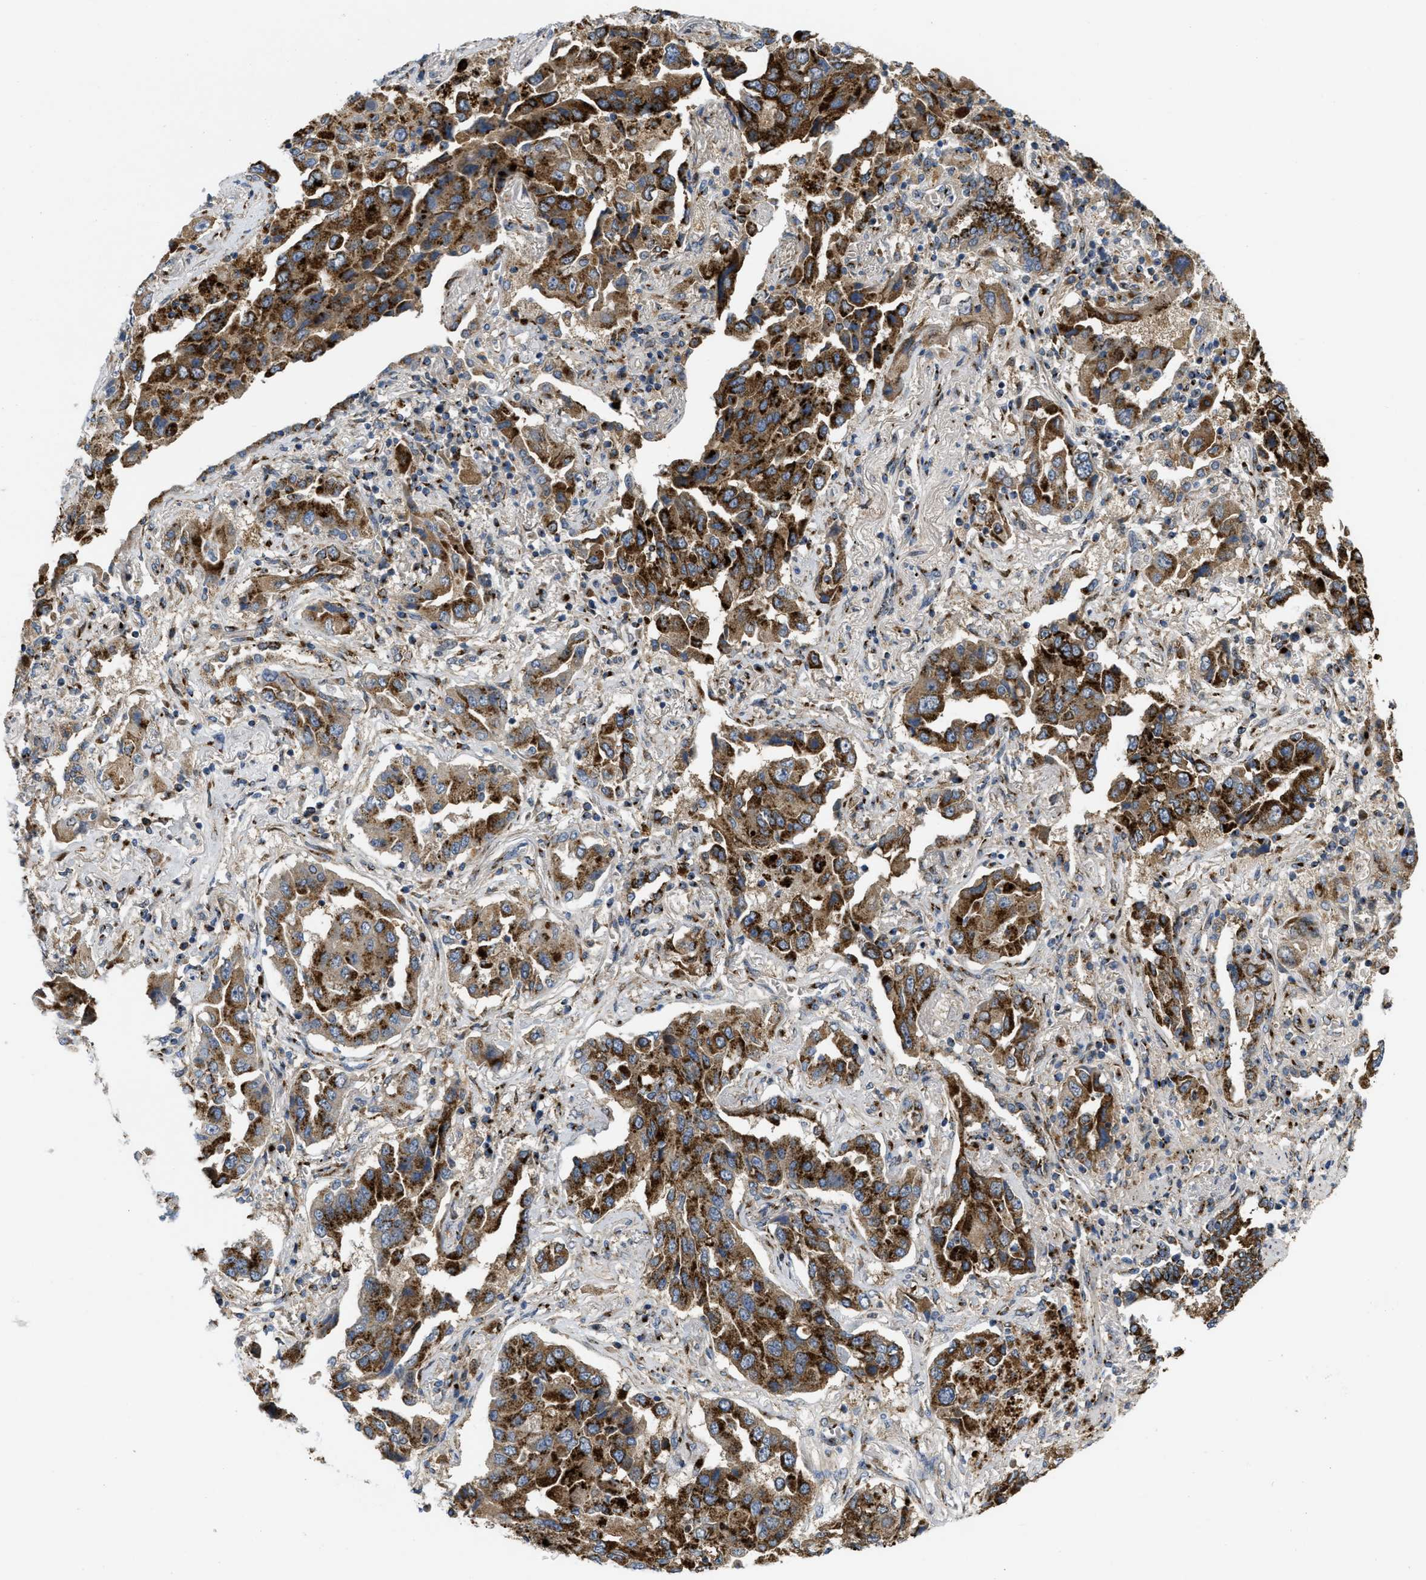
{"staining": {"intensity": "strong", "quantity": ">75%", "location": "cytoplasmic/membranous"}, "tissue": "lung cancer", "cell_type": "Tumor cells", "image_type": "cancer", "snomed": [{"axis": "morphology", "description": "Adenocarcinoma, NOS"}, {"axis": "topography", "description": "Lung"}], "caption": "This micrograph reveals lung cancer stained with immunohistochemistry (IHC) to label a protein in brown. The cytoplasmic/membranous of tumor cells show strong positivity for the protein. Nuclei are counter-stained blue.", "gene": "ZNF70", "patient": {"sex": "female", "age": 65}}